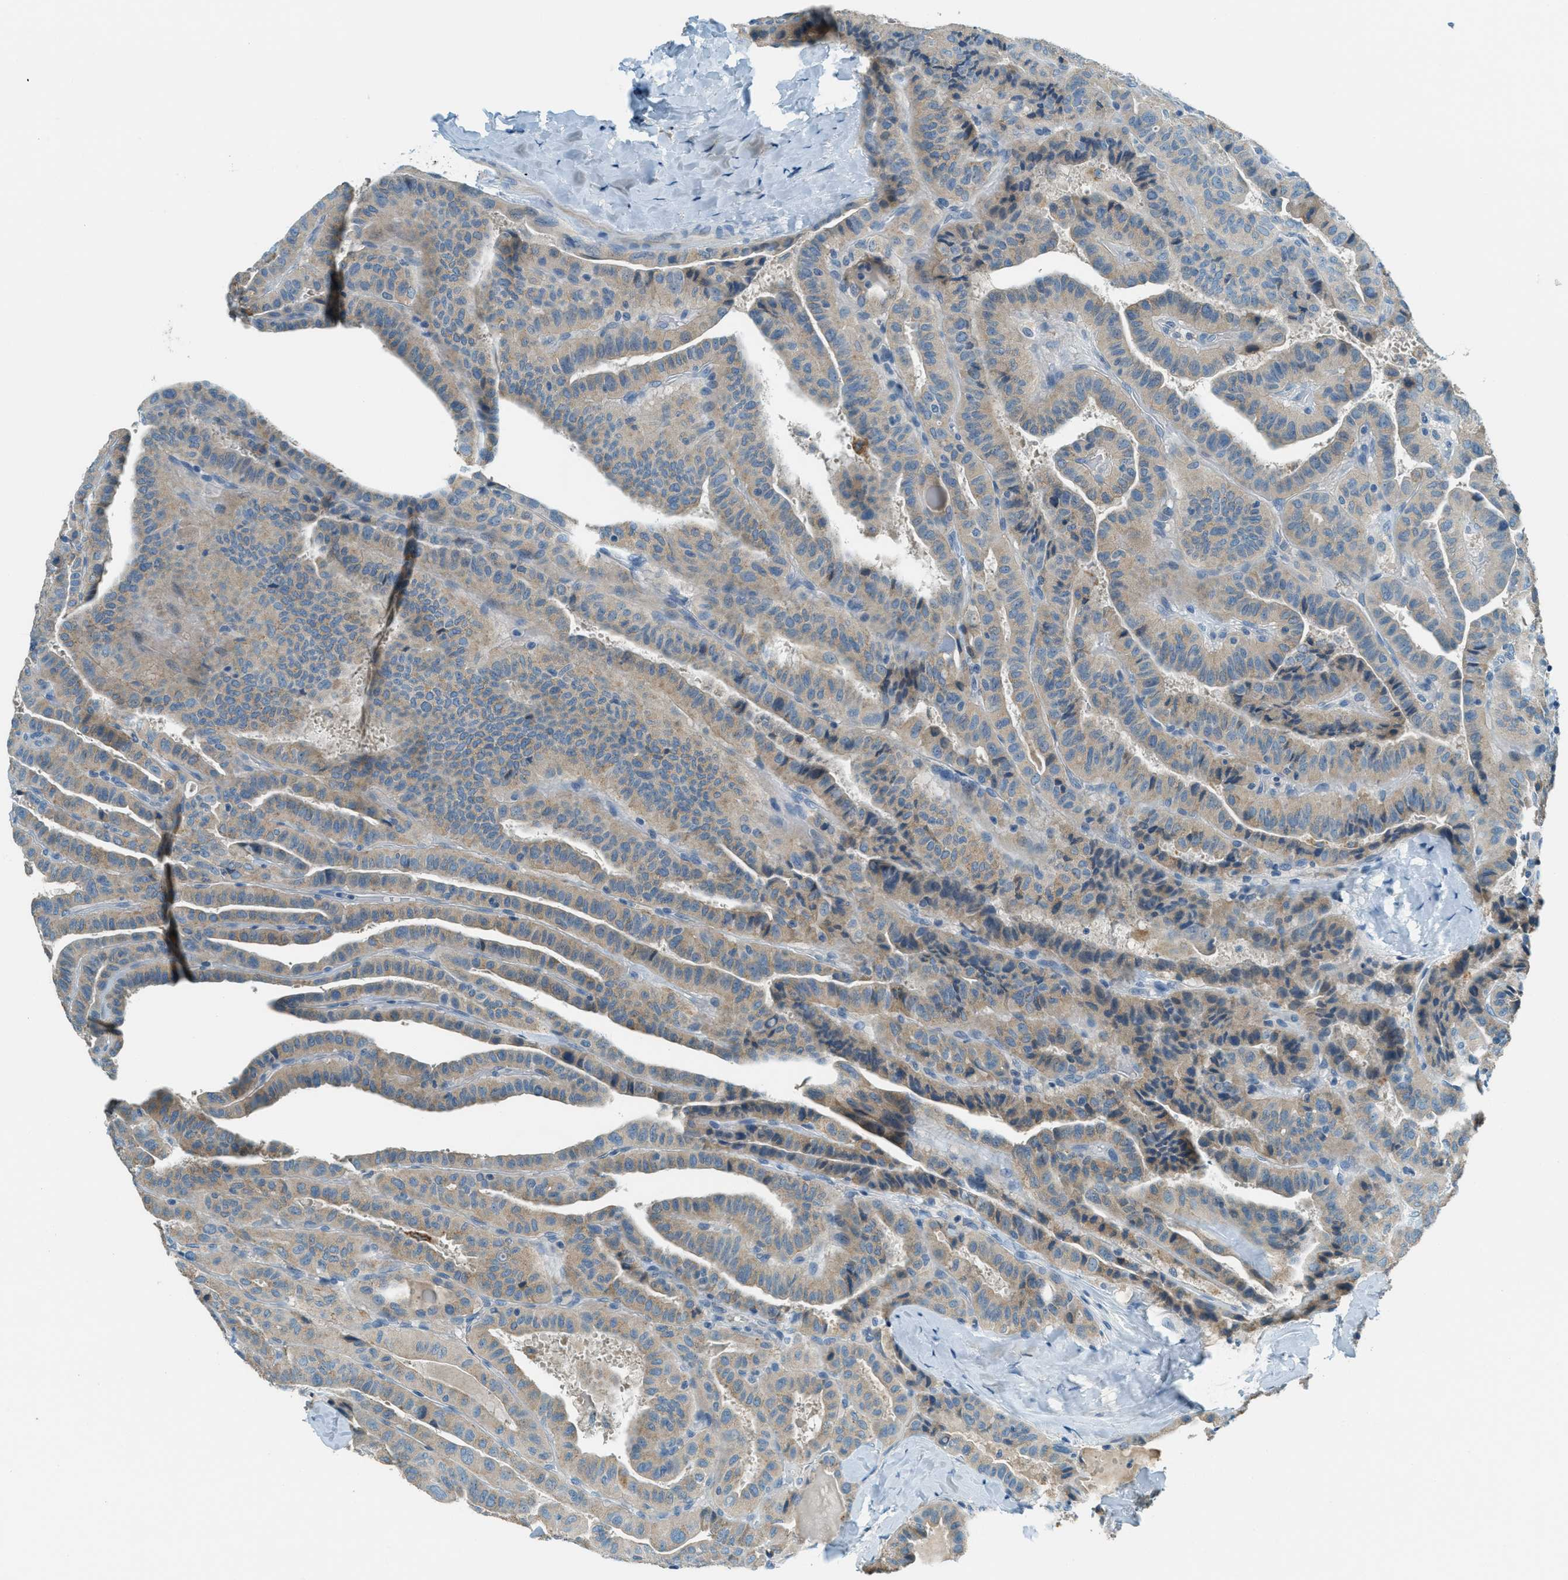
{"staining": {"intensity": "weak", "quantity": ">75%", "location": "cytoplasmic/membranous"}, "tissue": "thyroid cancer", "cell_type": "Tumor cells", "image_type": "cancer", "snomed": [{"axis": "morphology", "description": "Papillary adenocarcinoma, NOS"}, {"axis": "topography", "description": "Thyroid gland"}], "caption": "A brown stain highlights weak cytoplasmic/membranous positivity of a protein in thyroid cancer (papillary adenocarcinoma) tumor cells.", "gene": "MSLN", "patient": {"sex": "male", "age": 77}}